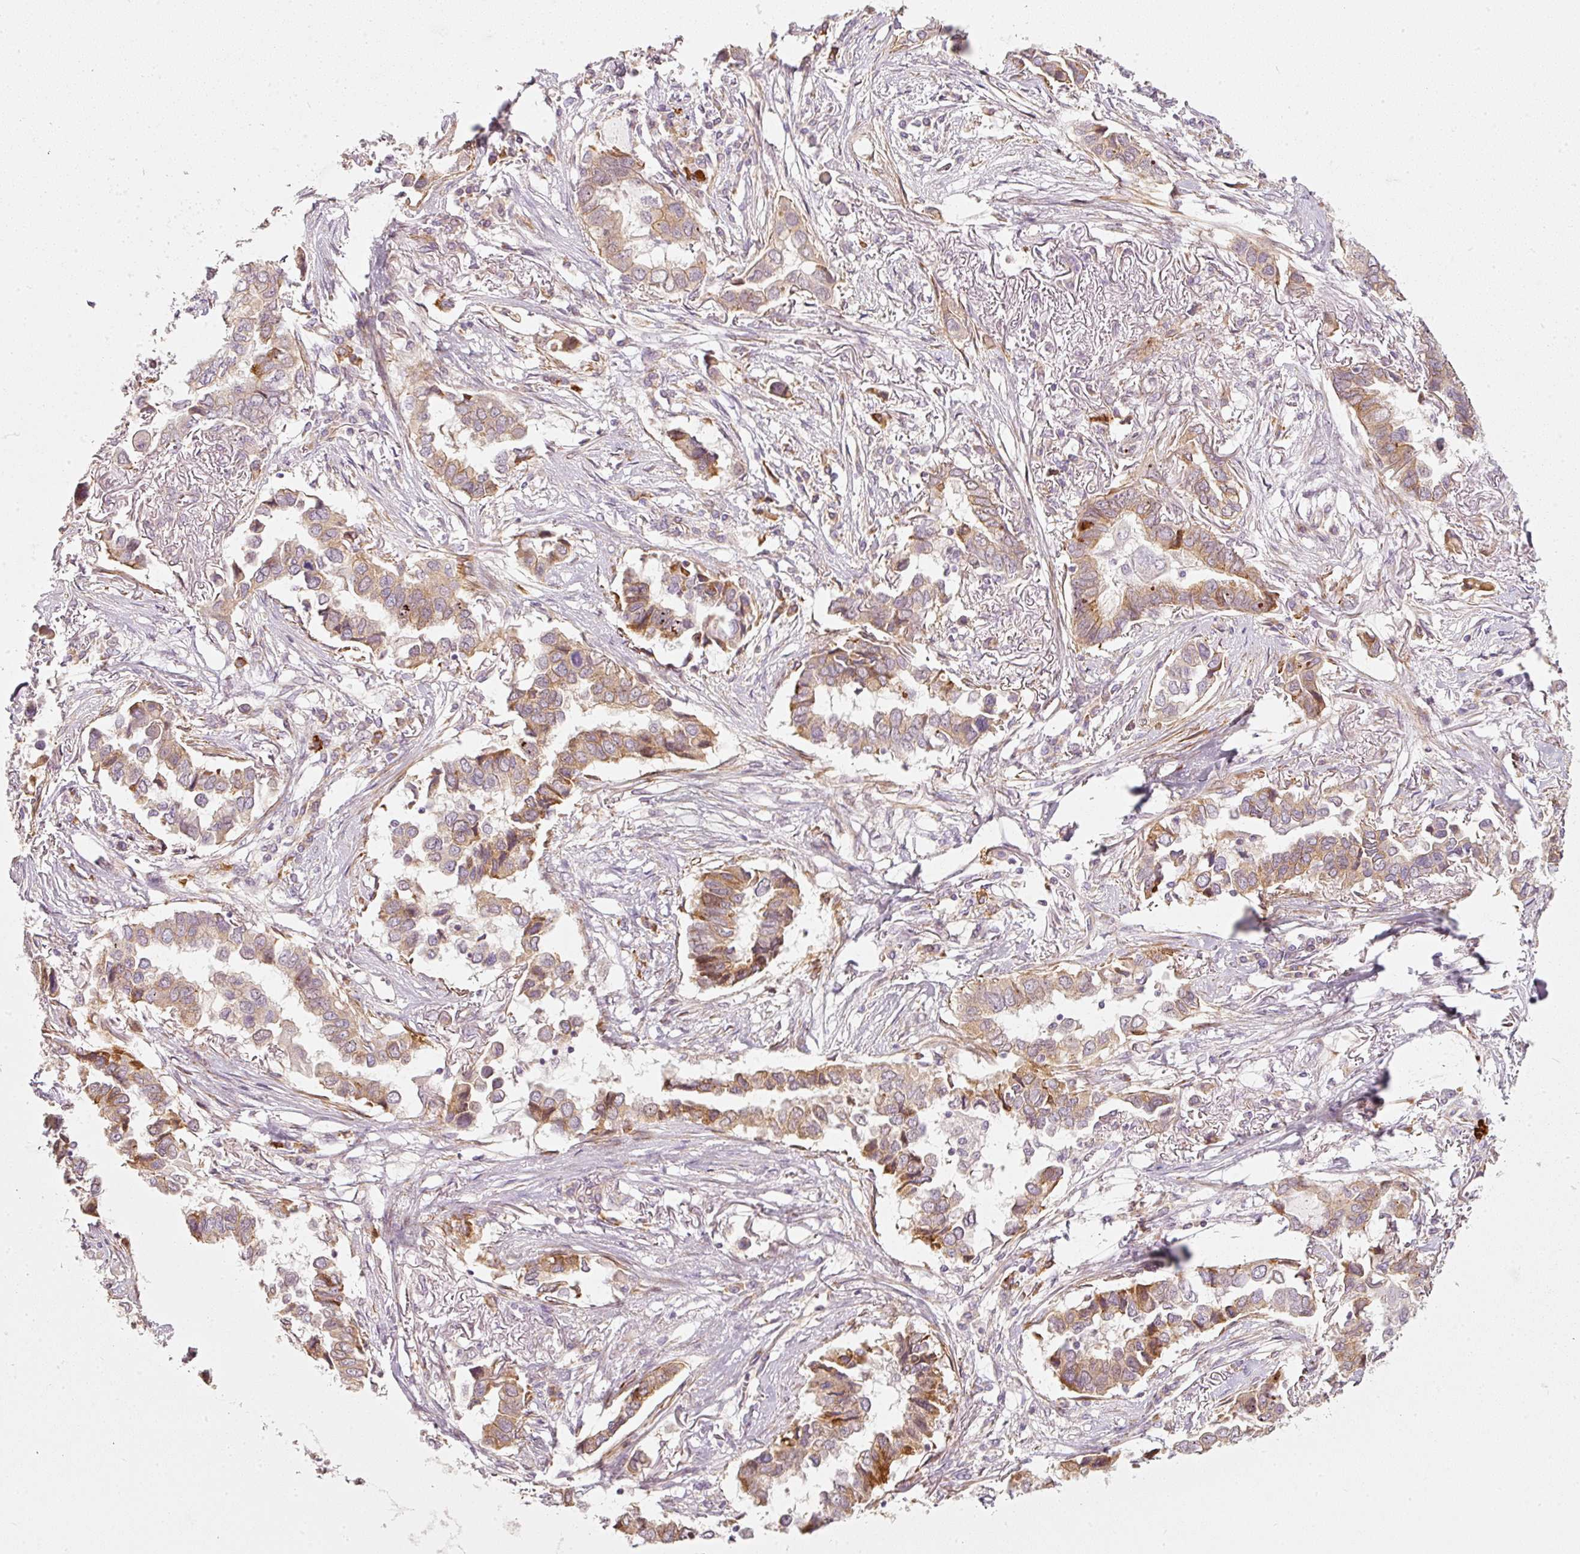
{"staining": {"intensity": "moderate", "quantity": ">75%", "location": "cytoplasmic/membranous"}, "tissue": "lung cancer", "cell_type": "Tumor cells", "image_type": "cancer", "snomed": [{"axis": "morphology", "description": "Adenocarcinoma, NOS"}, {"axis": "topography", "description": "Lung"}], "caption": "Adenocarcinoma (lung) stained with DAB (3,3'-diaminobenzidine) IHC demonstrates medium levels of moderate cytoplasmic/membranous staining in about >75% of tumor cells. The staining was performed using DAB, with brown indicating positive protein expression. Nuclei are stained blue with hematoxylin.", "gene": "KCNQ1", "patient": {"sex": "female", "age": 76}}